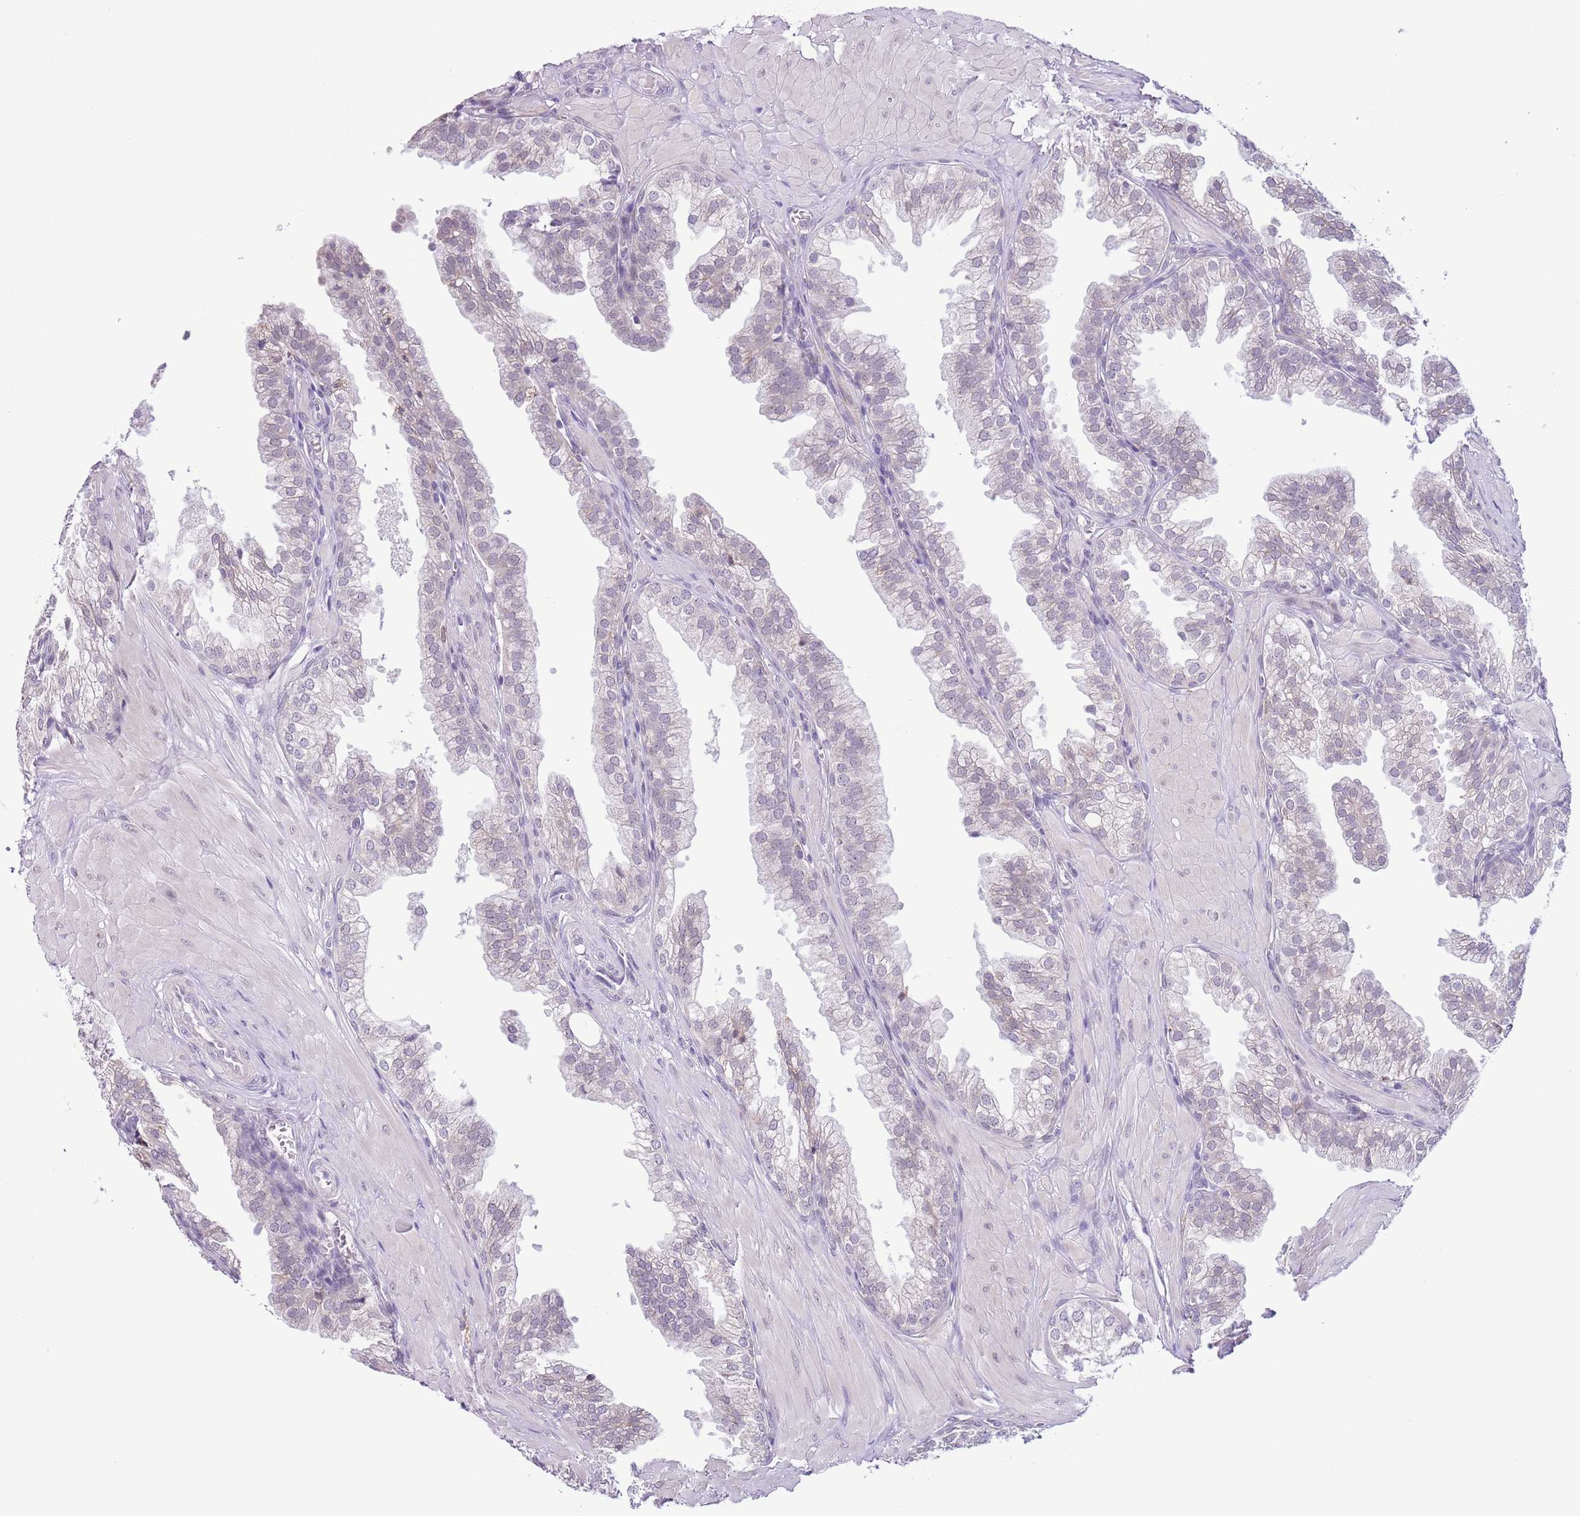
{"staining": {"intensity": "negative", "quantity": "none", "location": "none"}, "tissue": "prostate", "cell_type": "Glandular cells", "image_type": "normal", "snomed": [{"axis": "morphology", "description": "Normal tissue, NOS"}, {"axis": "topography", "description": "Prostate"}, {"axis": "topography", "description": "Peripheral nerve tissue"}], "caption": "Glandular cells show no significant staining in benign prostate.", "gene": "ZNF576", "patient": {"sex": "male", "age": 55}}